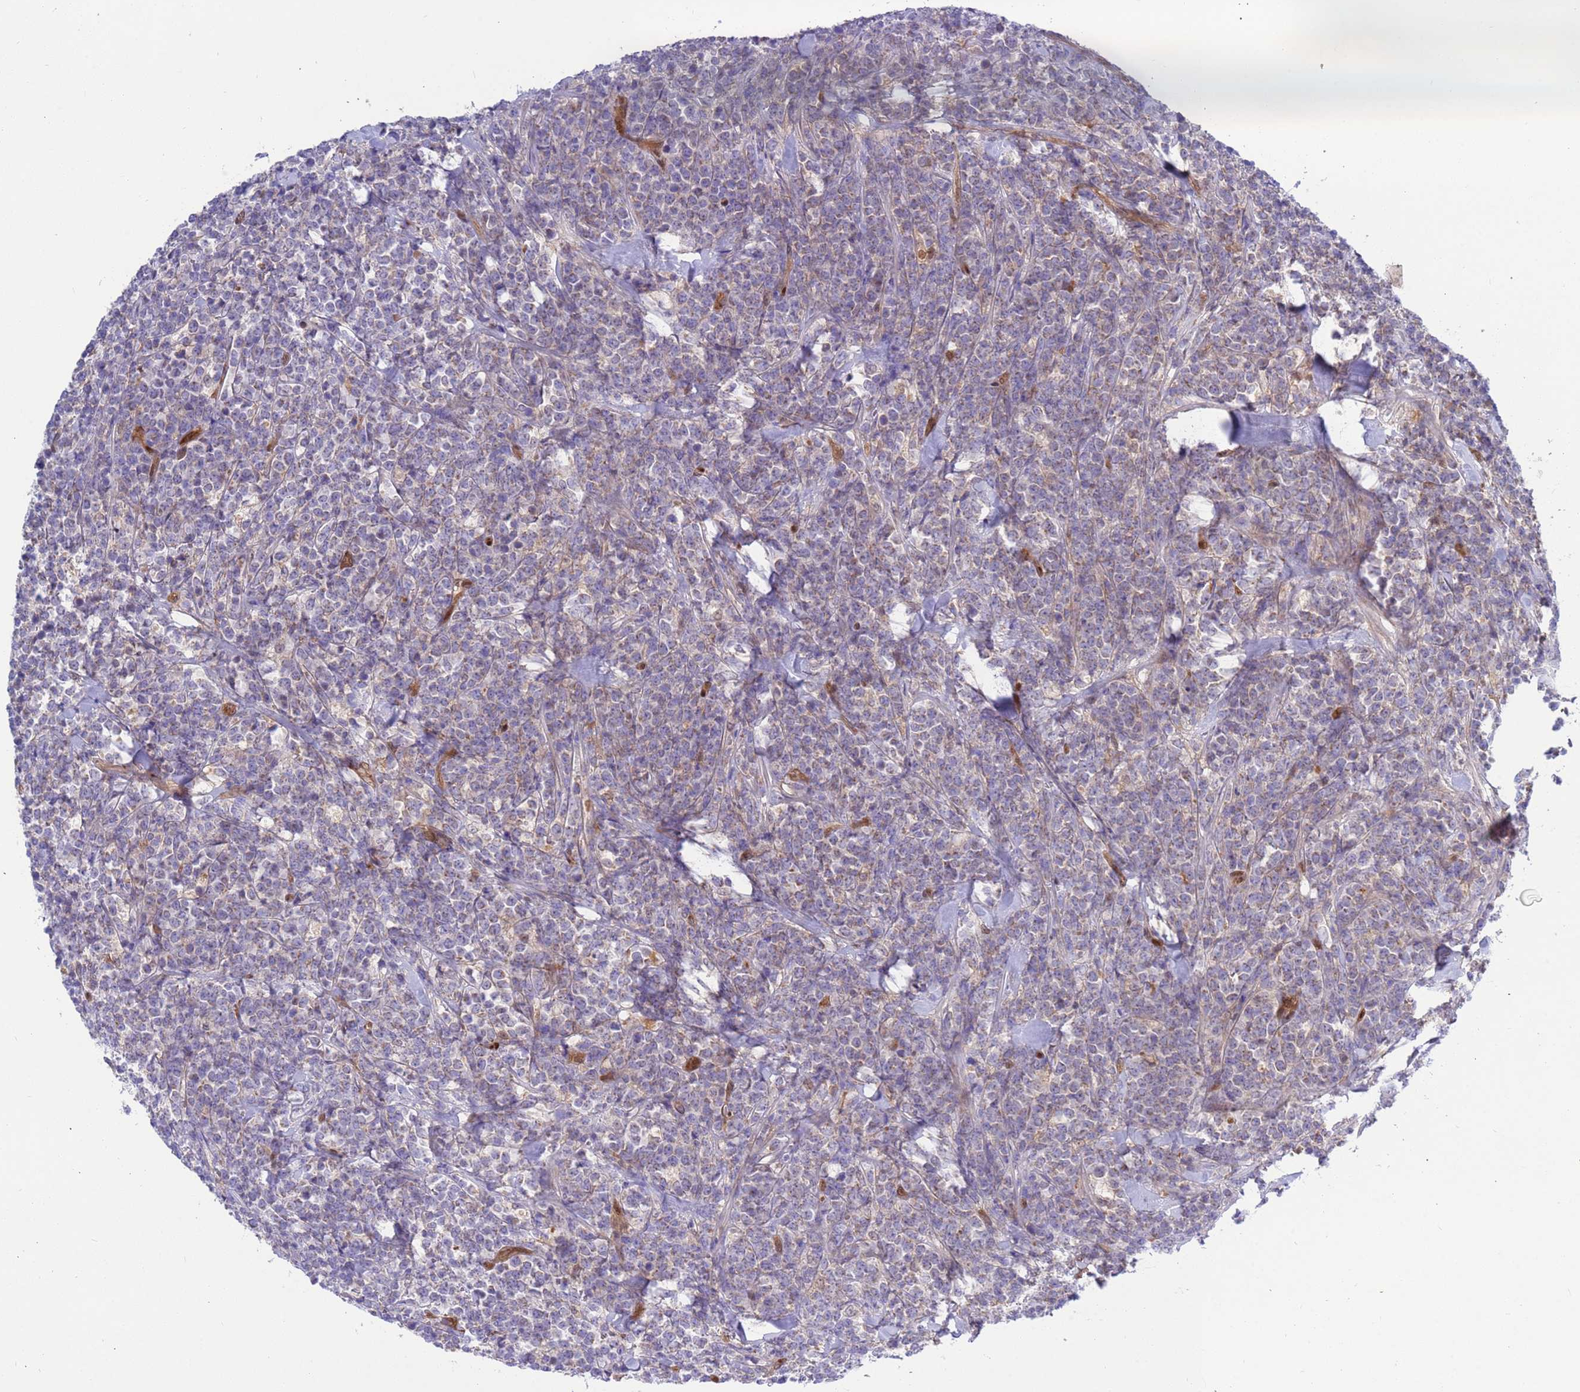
{"staining": {"intensity": "negative", "quantity": "none", "location": "none"}, "tissue": "lymphoma", "cell_type": "Tumor cells", "image_type": "cancer", "snomed": [{"axis": "morphology", "description": "Malignant lymphoma, non-Hodgkin's type, High grade"}, {"axis": "topography", "description": "Small intestine"}], "caption": "Tumor cells show no significant protein positivity in lymphoma.", "gene": "FOXRED1", "patient": {"sex": "male", "age": 8}}